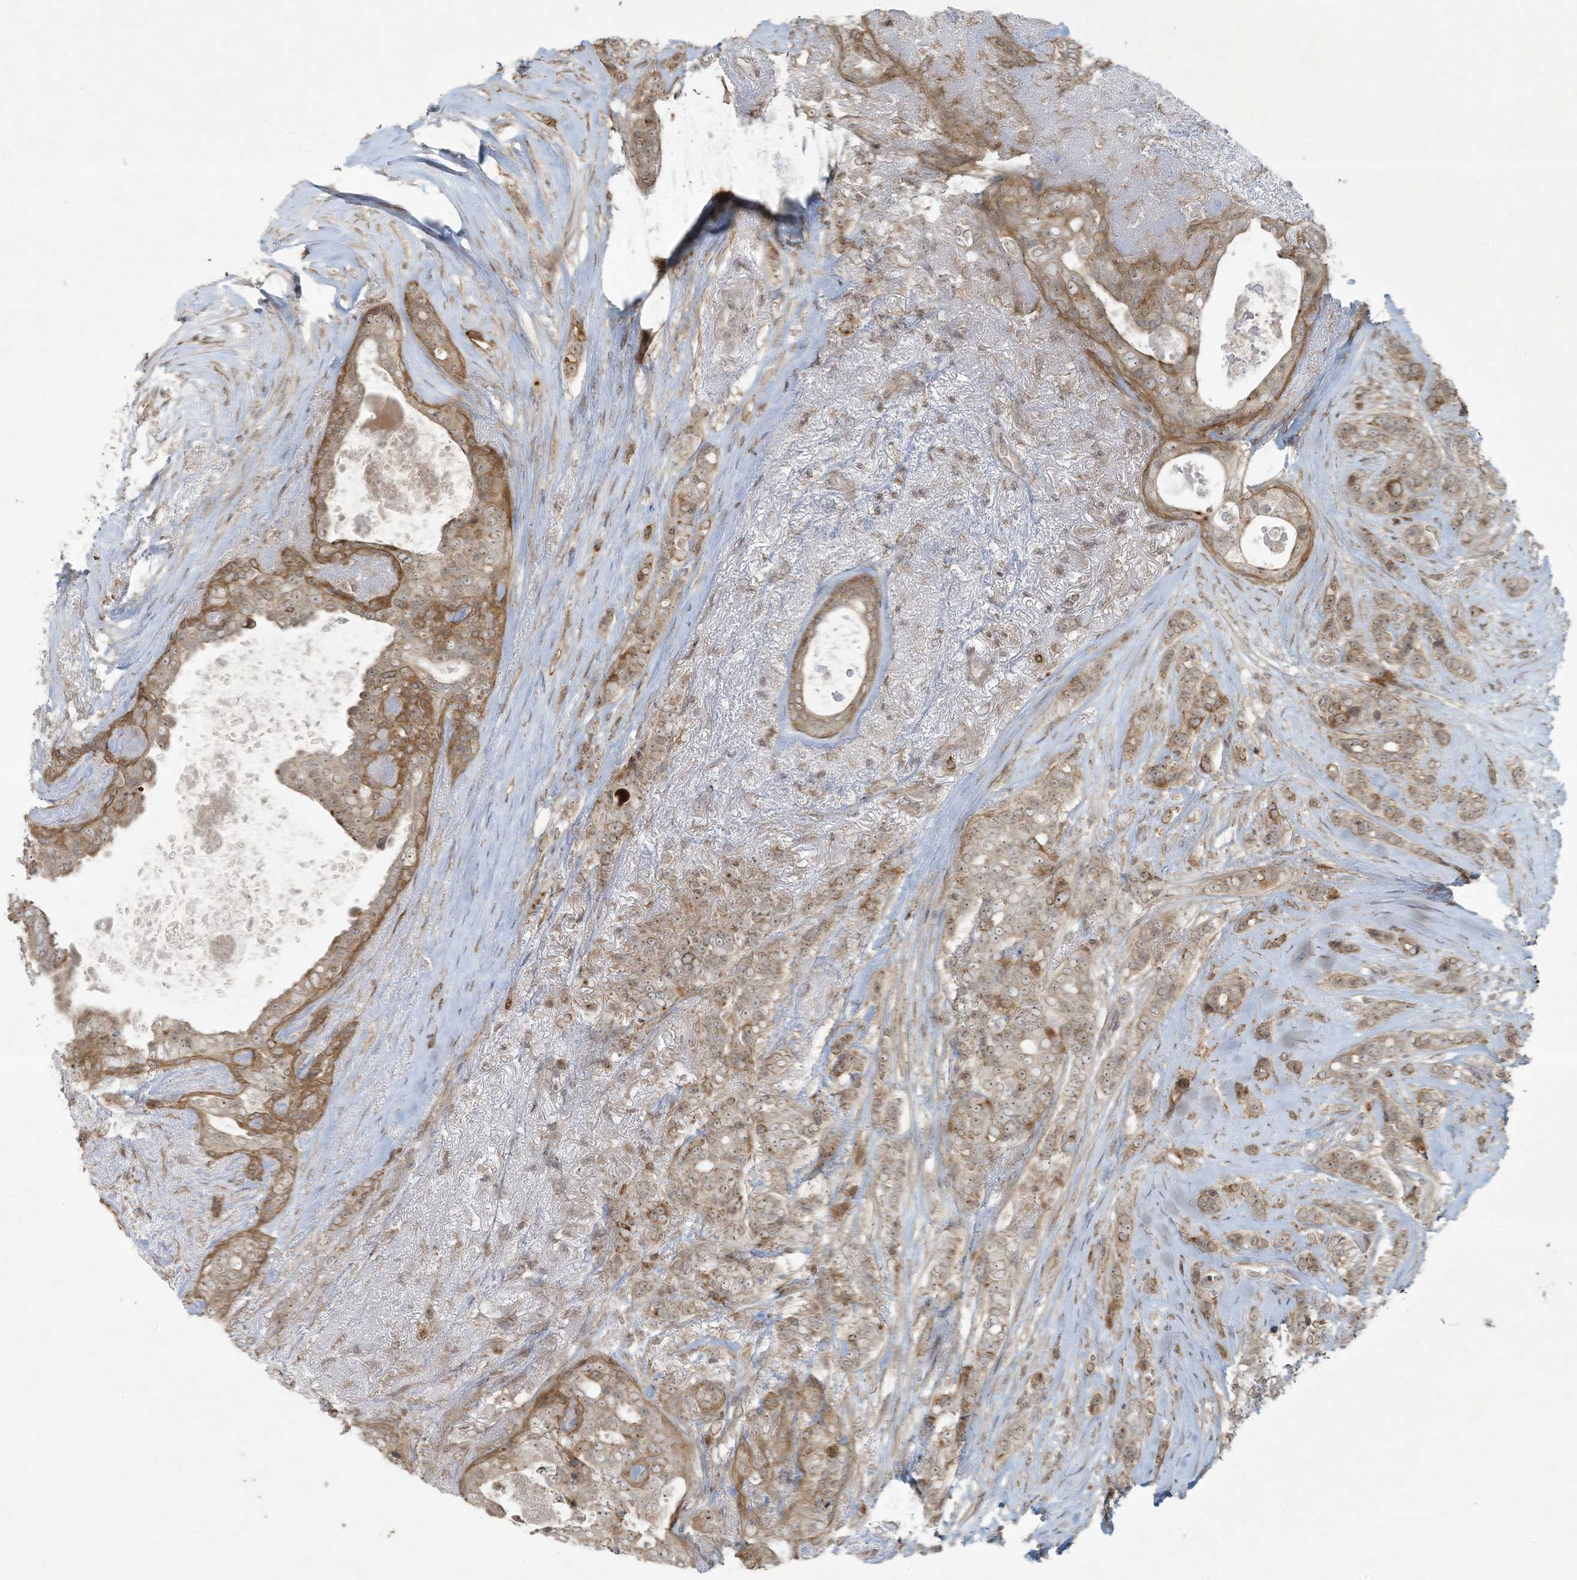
{"staining": {"intensity": "moderate", "quantity": "25%-75%", "location": "cytoplasmic/membranous,nuclear"}, "tissue": "breast cancer", "cell_type": "Tumor cells", "image_type": "cancer", "snomed": [{"axis": "morphology", "description": "Lobular carcinoma"}, {"axis": "topography", "description": "Breast"}], "caption": "High-power microscopy captured an immunohistochemistry histopathology image of lobular carcinoma (breast), revealing moderate cytoplasmic/membranous and nuclear expression in about 25%-75% of tumor cells.", "gene": "ZNF263", "patient": {"sex": "female", "age": 51}}